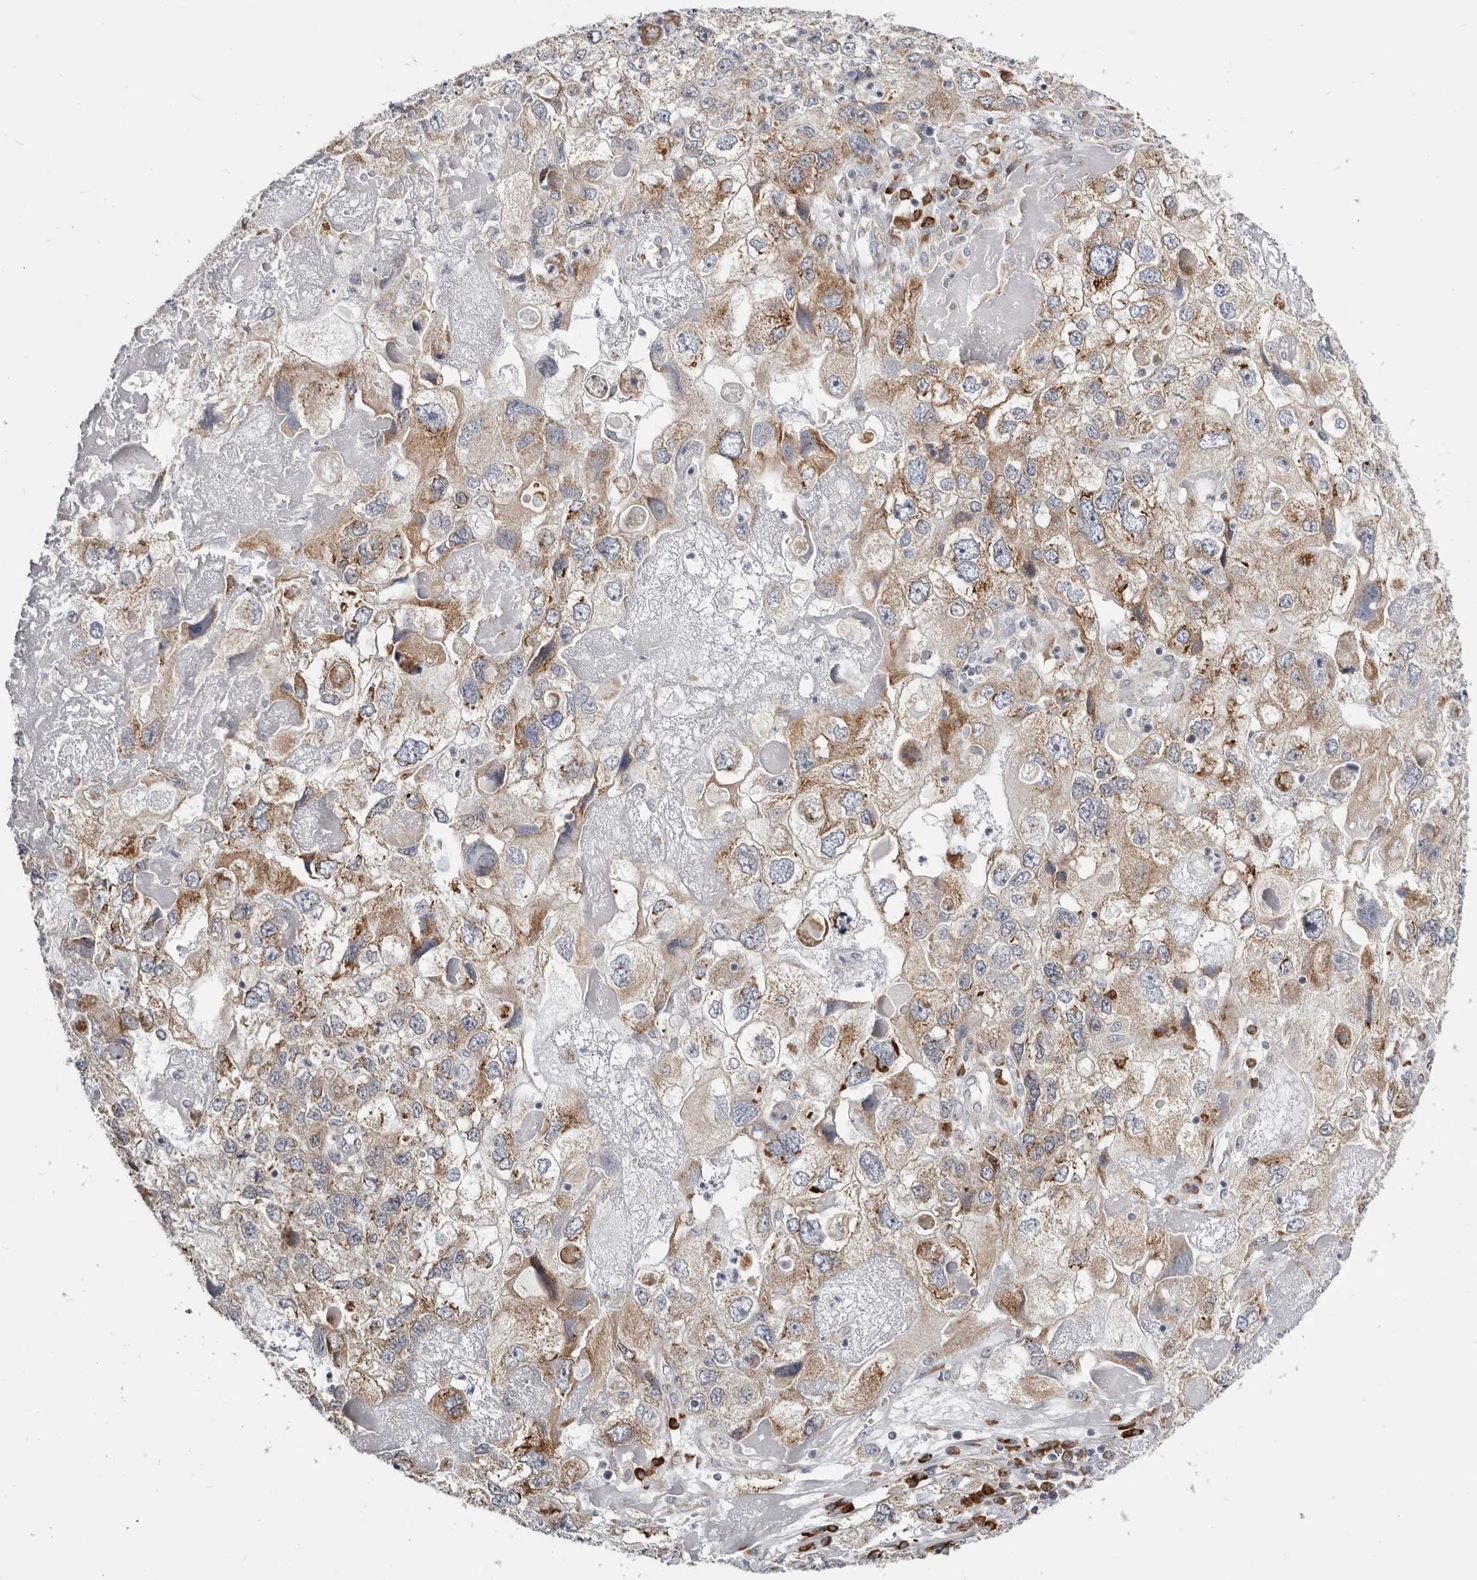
{"staining": {"intensity": "moderate", "quantity": ">75%", "location": "cytoplasmic/membranous"}, "tissue": "endometrial cancer", "cell_type": "Tumor cells", "image_type": "cancer", "snomed": [{"axis": "morphology", "description": "Adenocarcinoma, NOS"}, {"axis": "topography", "description": "Endometrium"}], "caption": "This is an image of immunohistochemistry staining of endometrial cancer, which shows moderate positivity in the cytoplasmic/membranous of tumor cells.", "gene": "IL32", "patient": {"sex": "female", "age": 49}}